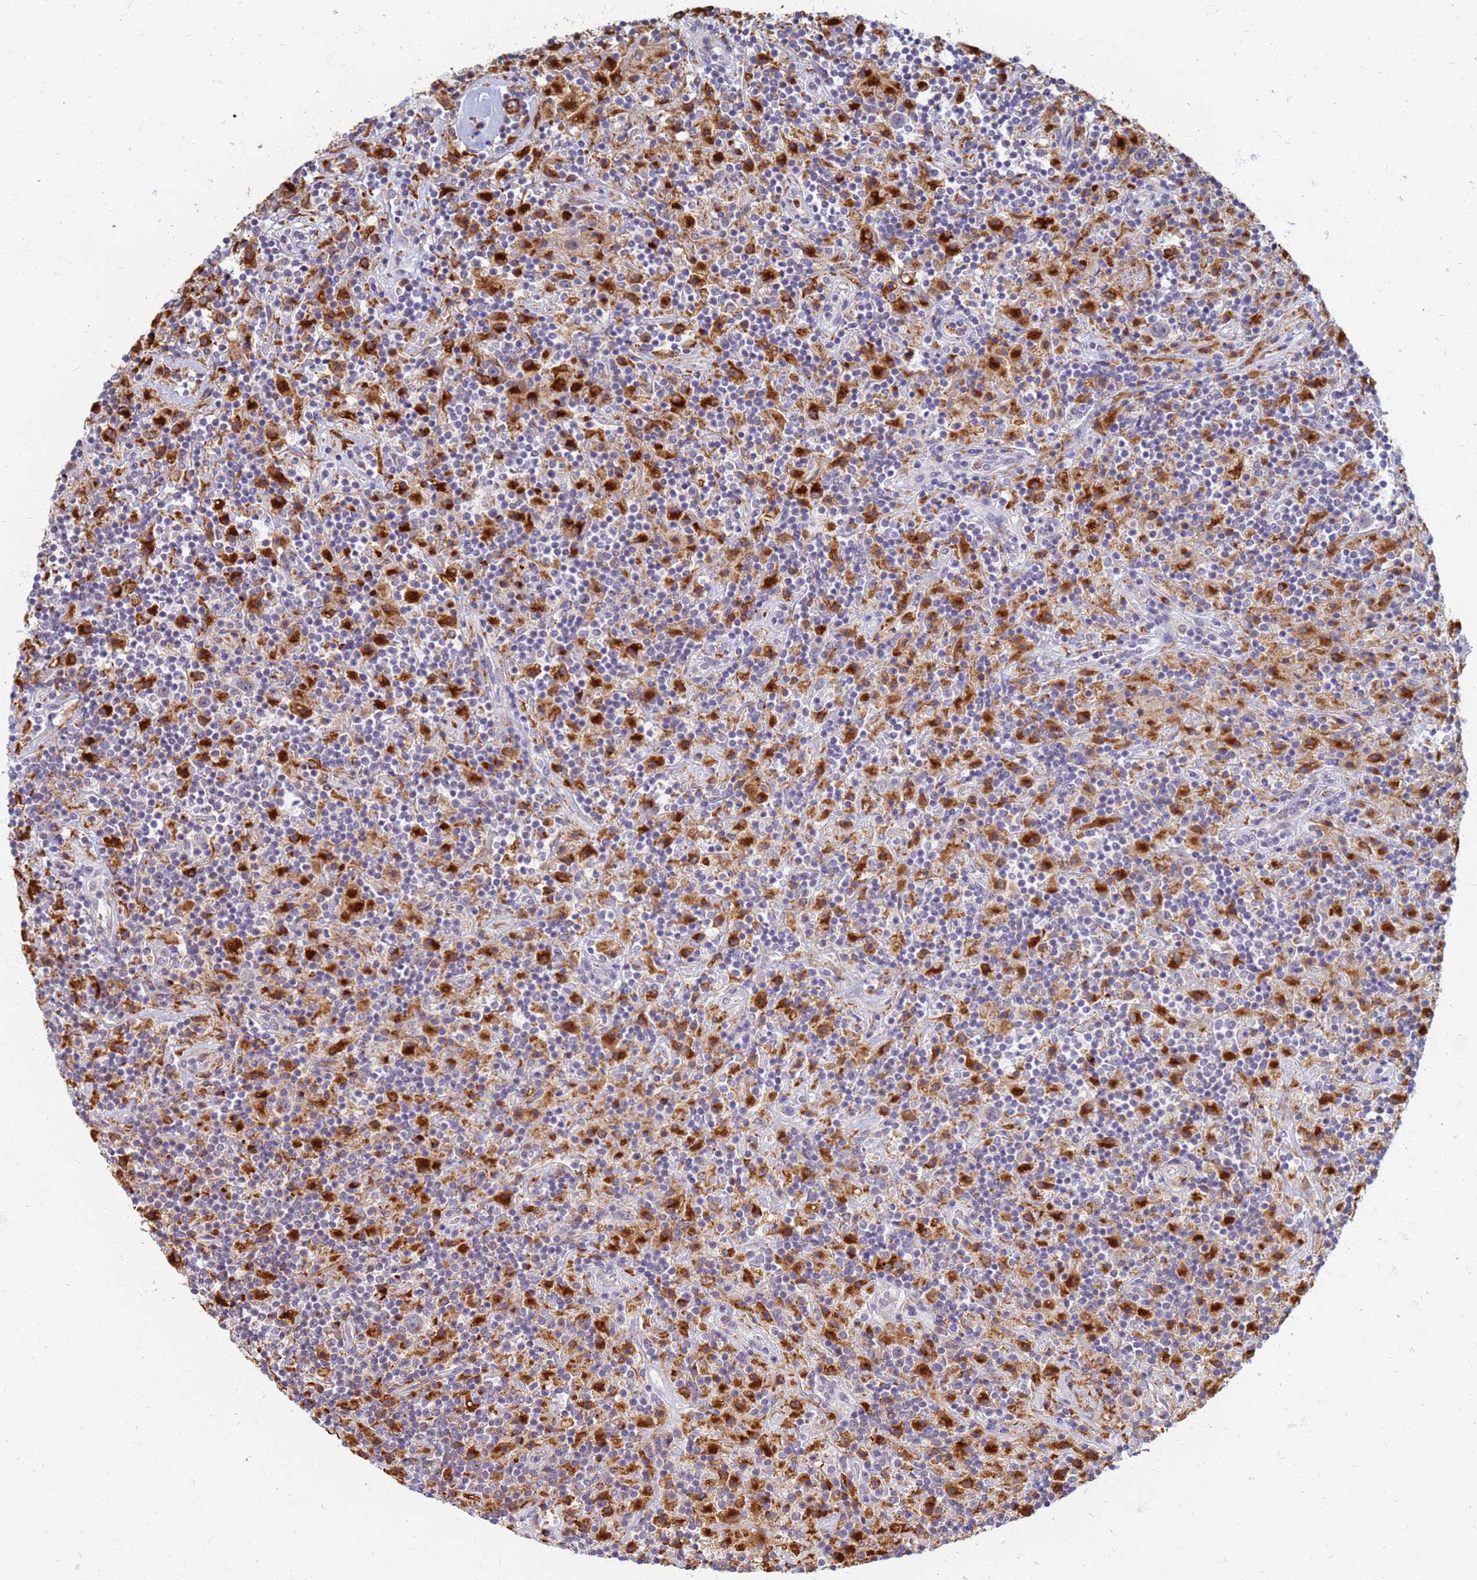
{"staining": {"intensity": "negative", "quantity": "none", "location": "none"}, "tissue": "lymphoma", "cell_type": "Tumor cells", "image_type": "cancer", "snomed": [{"axis": "morphology", "description": "Hodgkin's disease, NOS"}, {"axis": "topography", "description": "Lymph node"}], "caption": "Immunohistochemistry (IHC) photomicrograph of neoplastic tissue: human Hodgkin's disease stained with DAB demonstrates no significant protein staining in tumor cells.", "gene": "ATP6V1E1", "patient": {"sex": "male", "age": 70}}